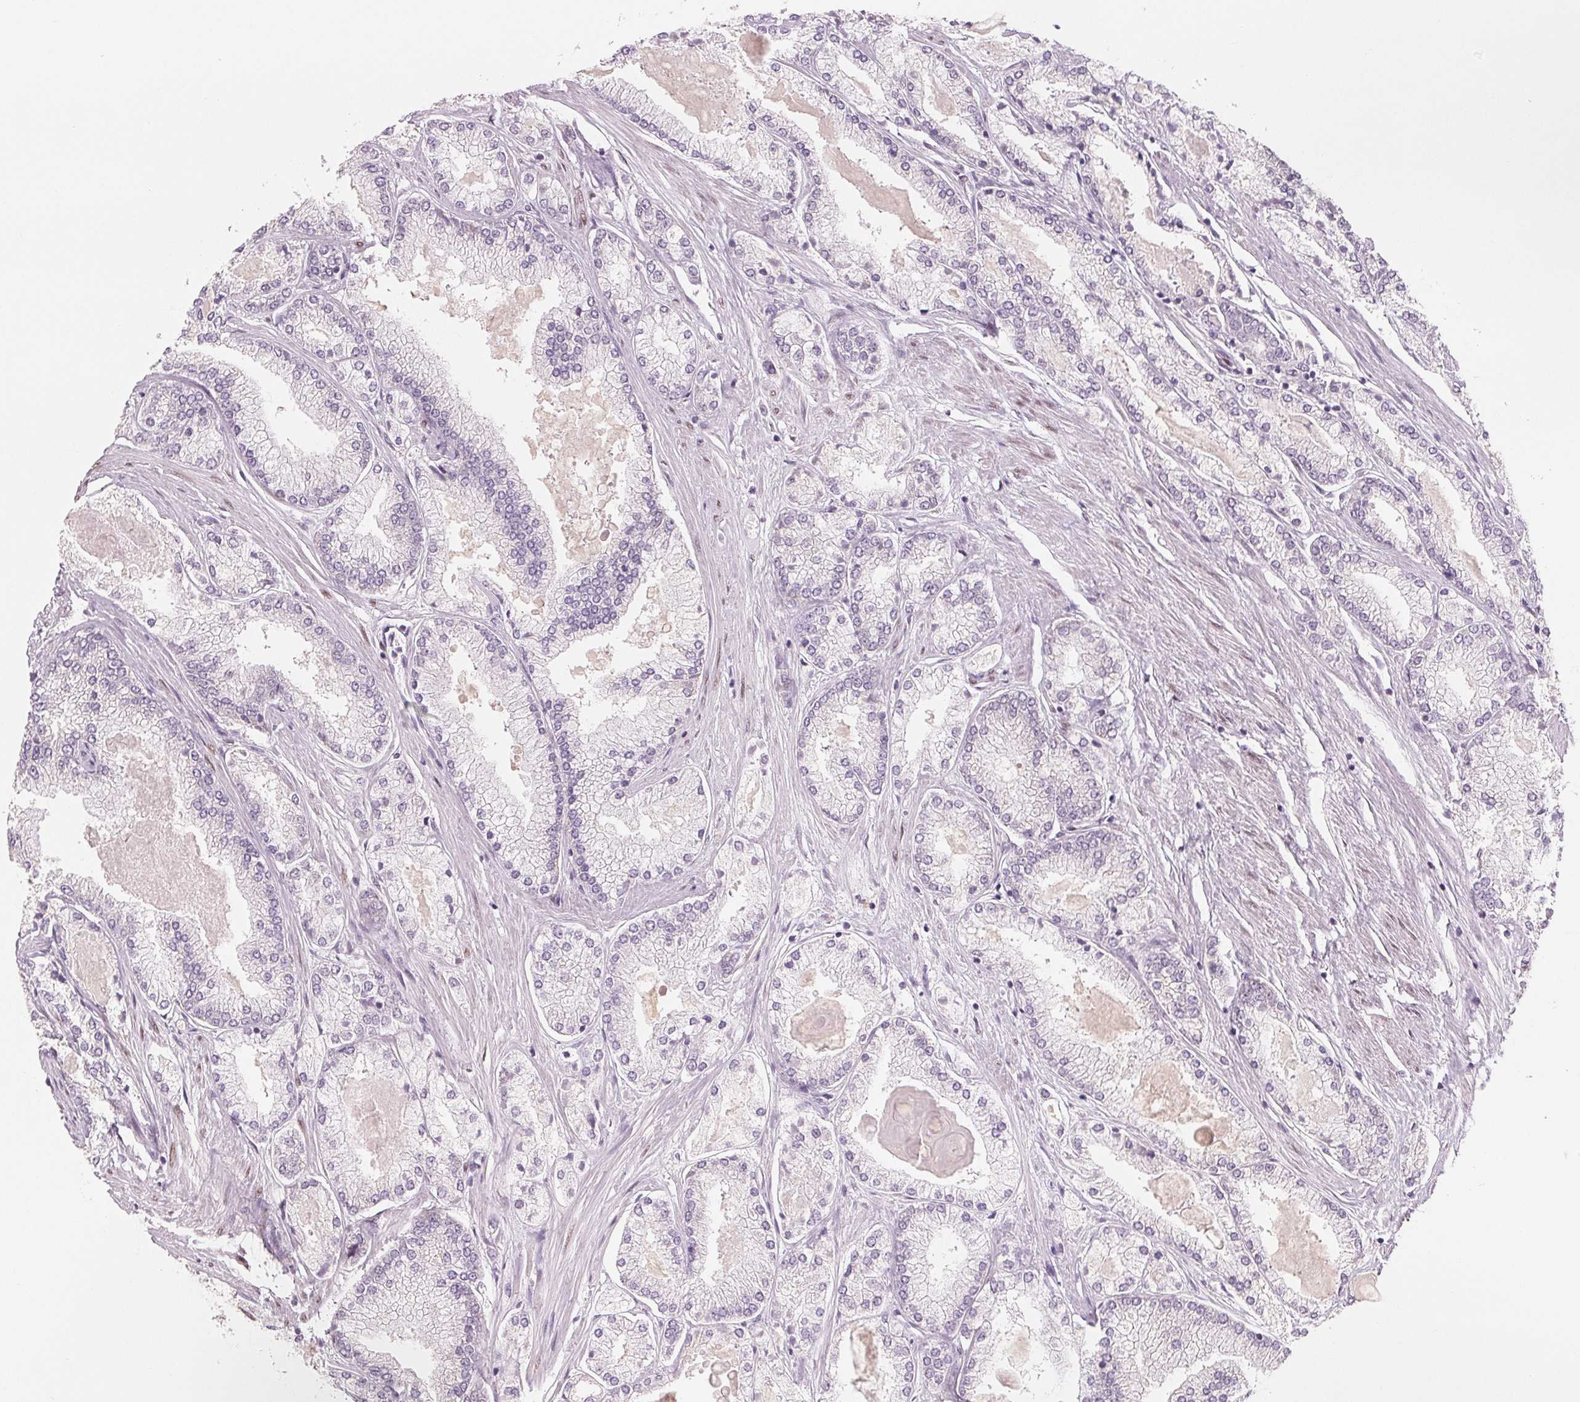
{"staining": {"intensity": "negative", "quantity": "none", "location": "none"}, "tissue": "prostate cancer", "cell_type": "Tumor cells", "image_type": "cancer", "snomed": [{"axis": "morphology", "description": "Adenocarcinoma, High grade"}, {"axis": "topography", "description": "Prostate"}], "caption": "Image shows no significant protein staining in tumor cells of prostate cancer.", "gene": "SMARCD3", "patient": {"sex": "male", "age": 68}}